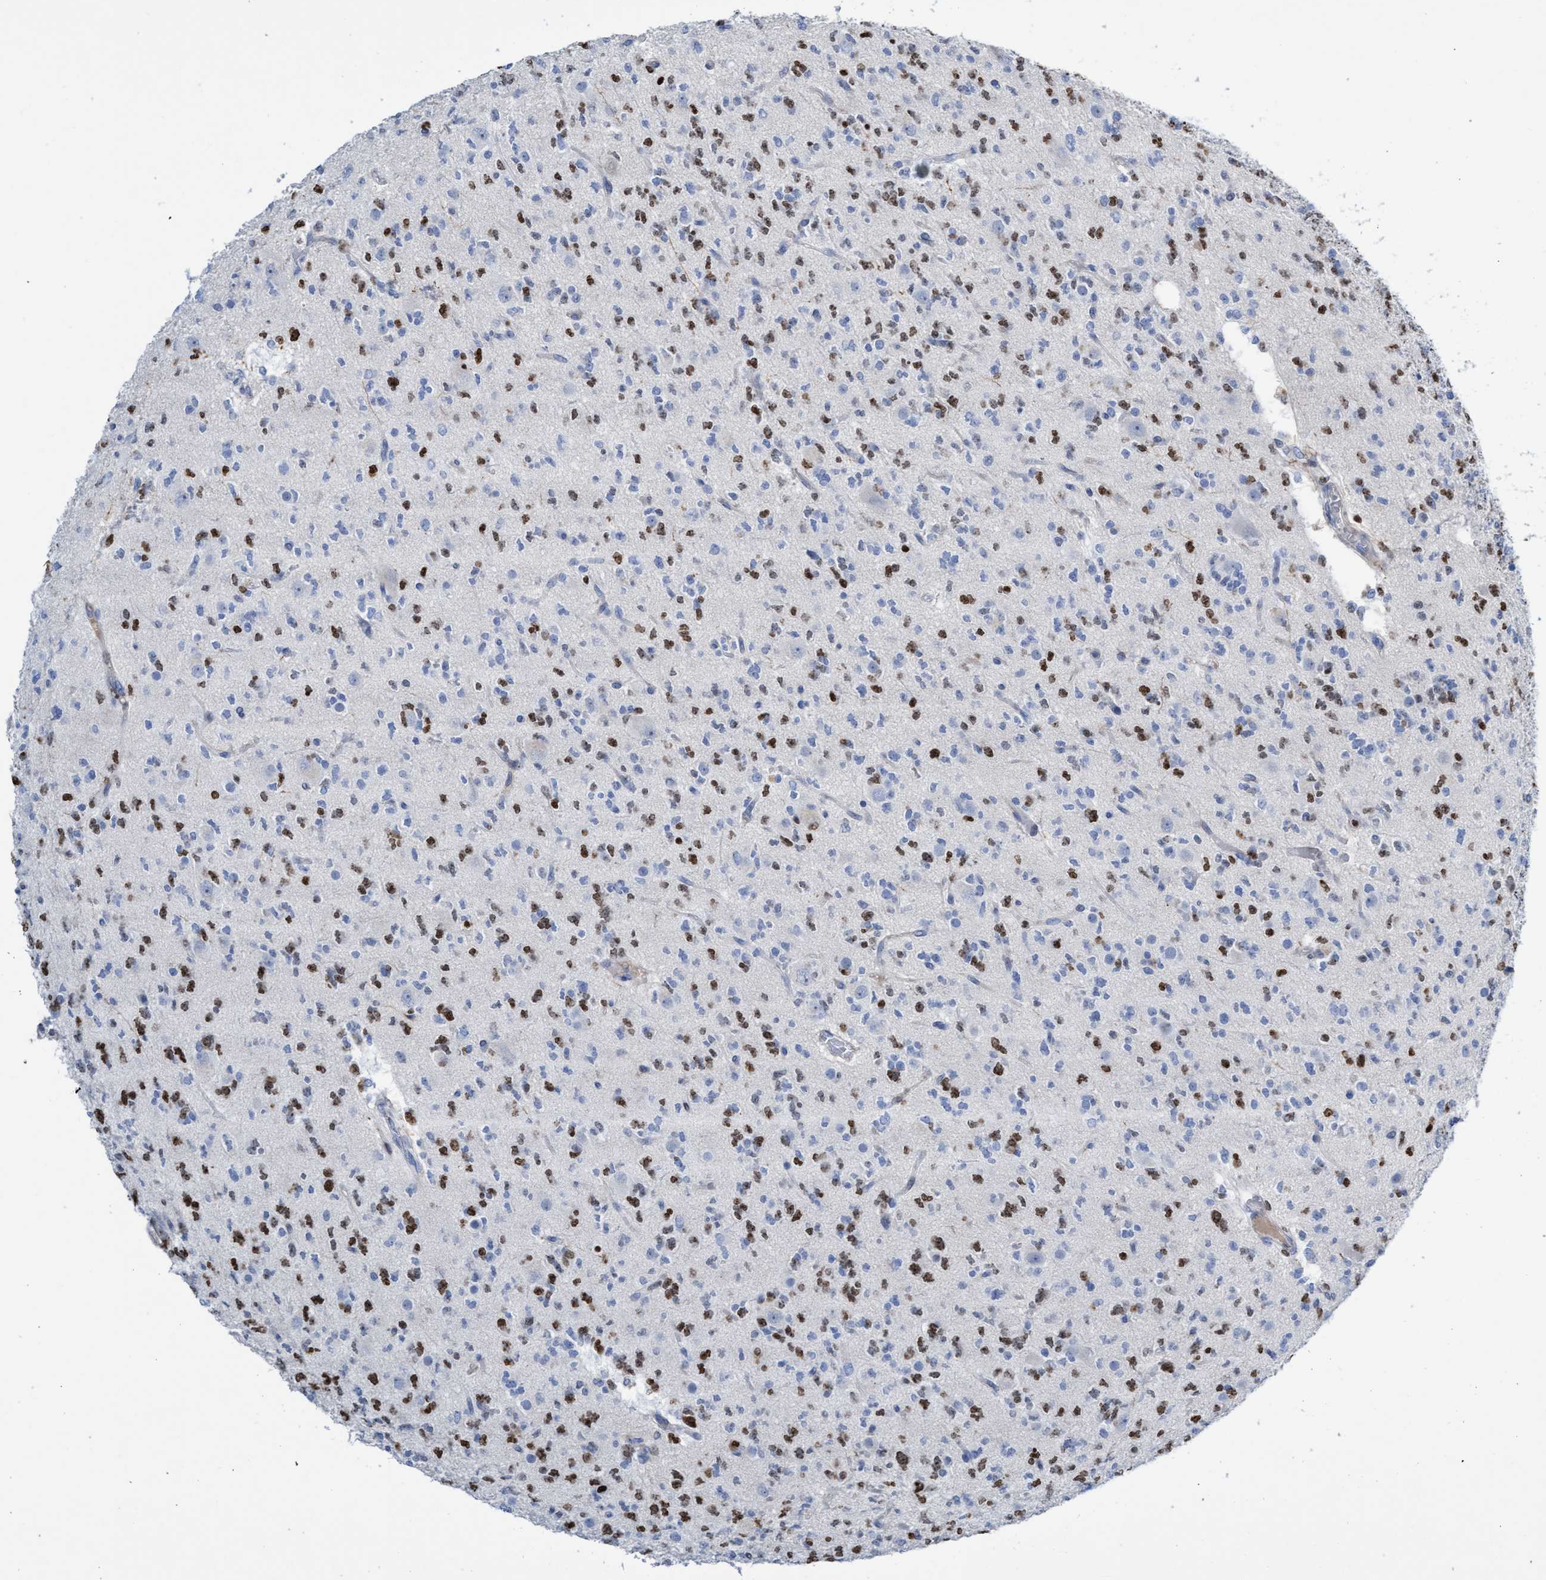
{"staining": {"intensity": "moderate", "quantity": "25%-75%", "location": "nuclear"}, "tissue": "glioma", "cell_type": "Tumor cells", "image_type": "cancer", "snomed": [{"axis": "morphology", "description": "Glioma, malignant, Low grade"}, {"axis": "topography", "description": "Brain"}], "caption": "Immunohistochemistry (IHC) of human low-grade glioma (malignant) shows medium levels of moderate nuclear staining in about 25%-75% of tumor cells.", "gene": "CBX2", "patient": {"sex": "male", "age": 38}}